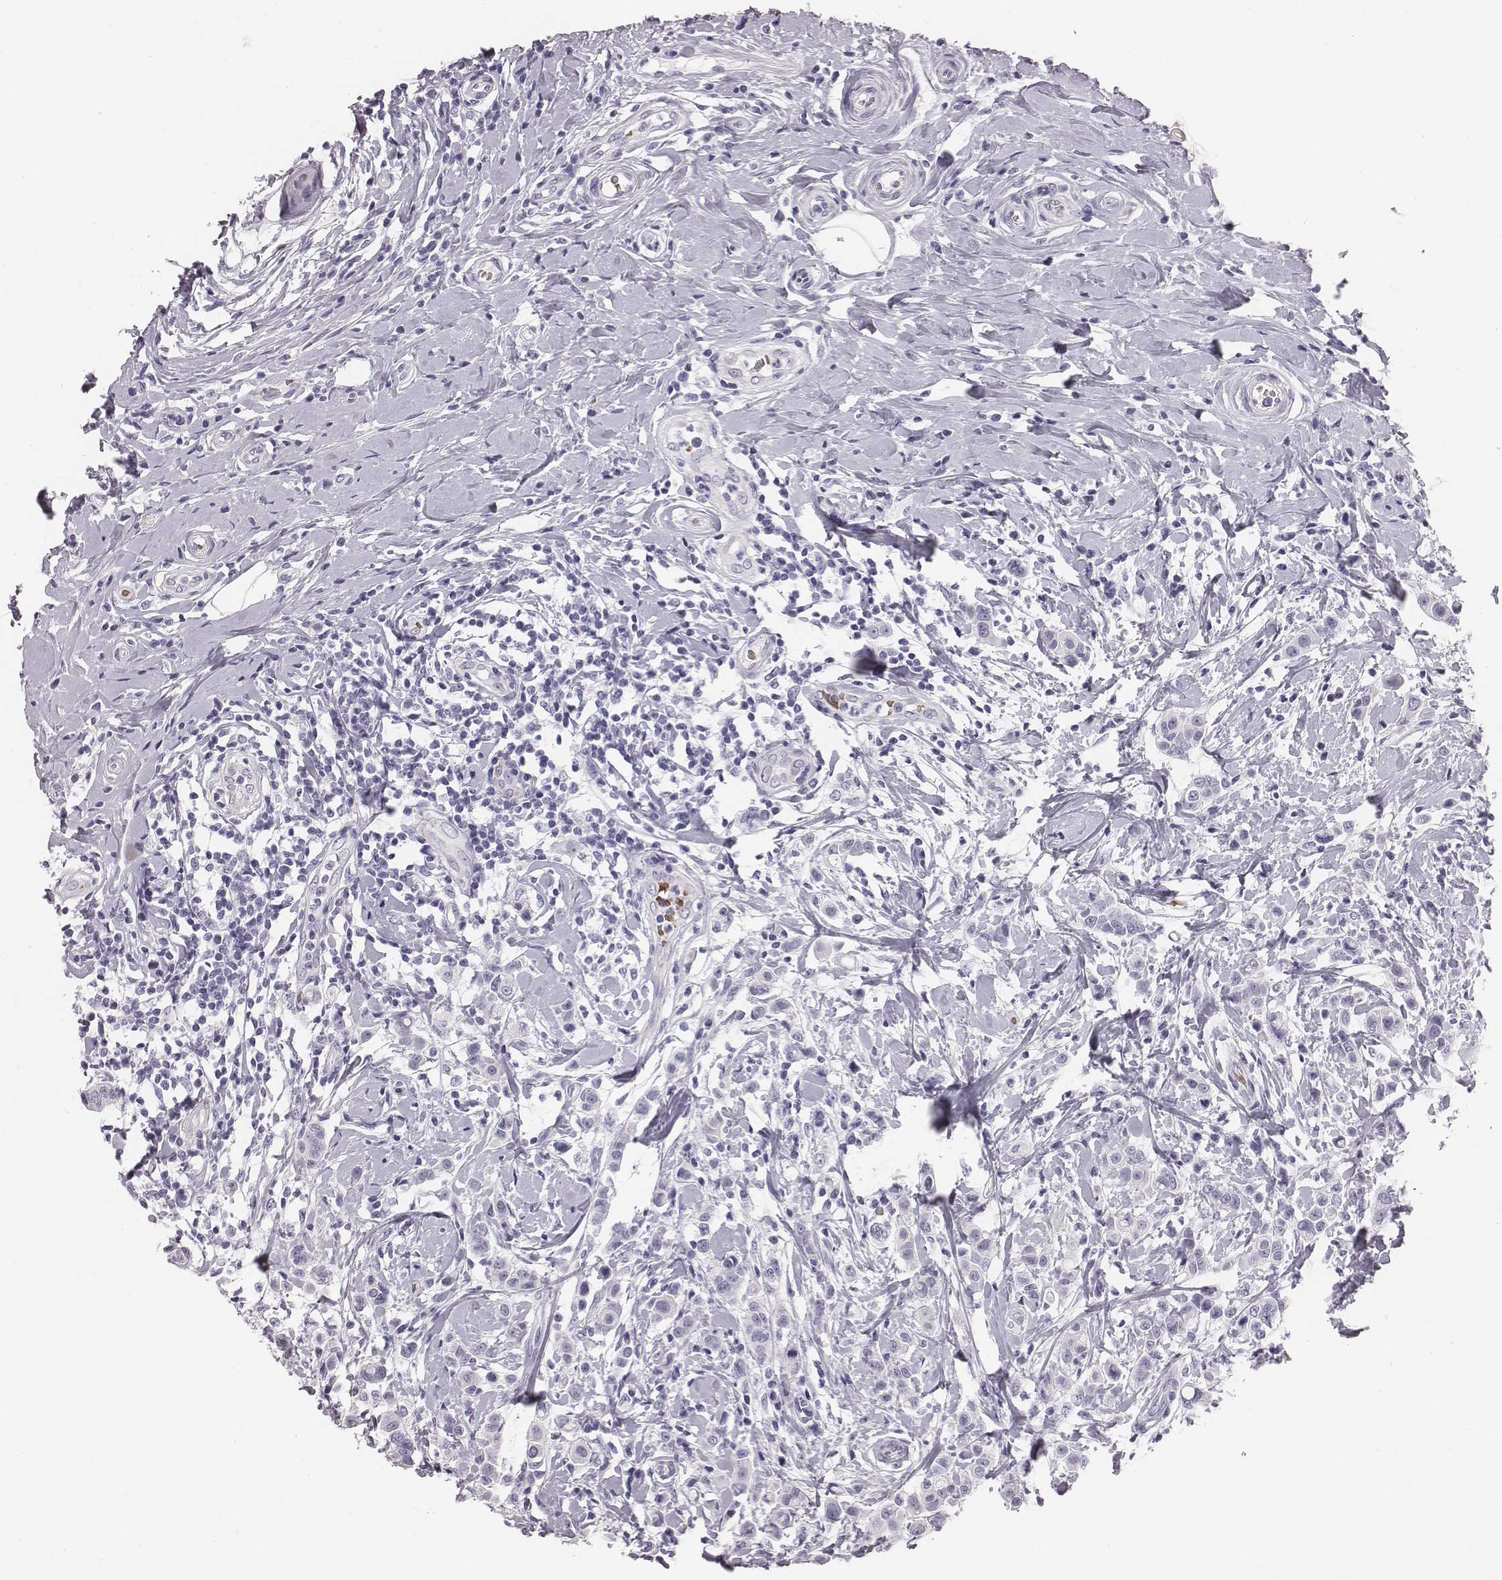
{"staining": {"intensity": "negative", "quantity": "none", "location": "none"}, "tissue": "breast cancer", "cell_type": "Tumor cells", "image_type": "cancer", "snomed": [{"axis": "morphology", "description": "Duct carcinoma"}, {"axis": "topography", "description": "Breast"}], "caption": "The immunohistochemistry (IHC) photomicrograph has no significant staining in tumor cells of breast cancer (intraductal carcinoma) tissue.", "gene": "HBZ", "patient": {"sex": "female", "age": 27}}